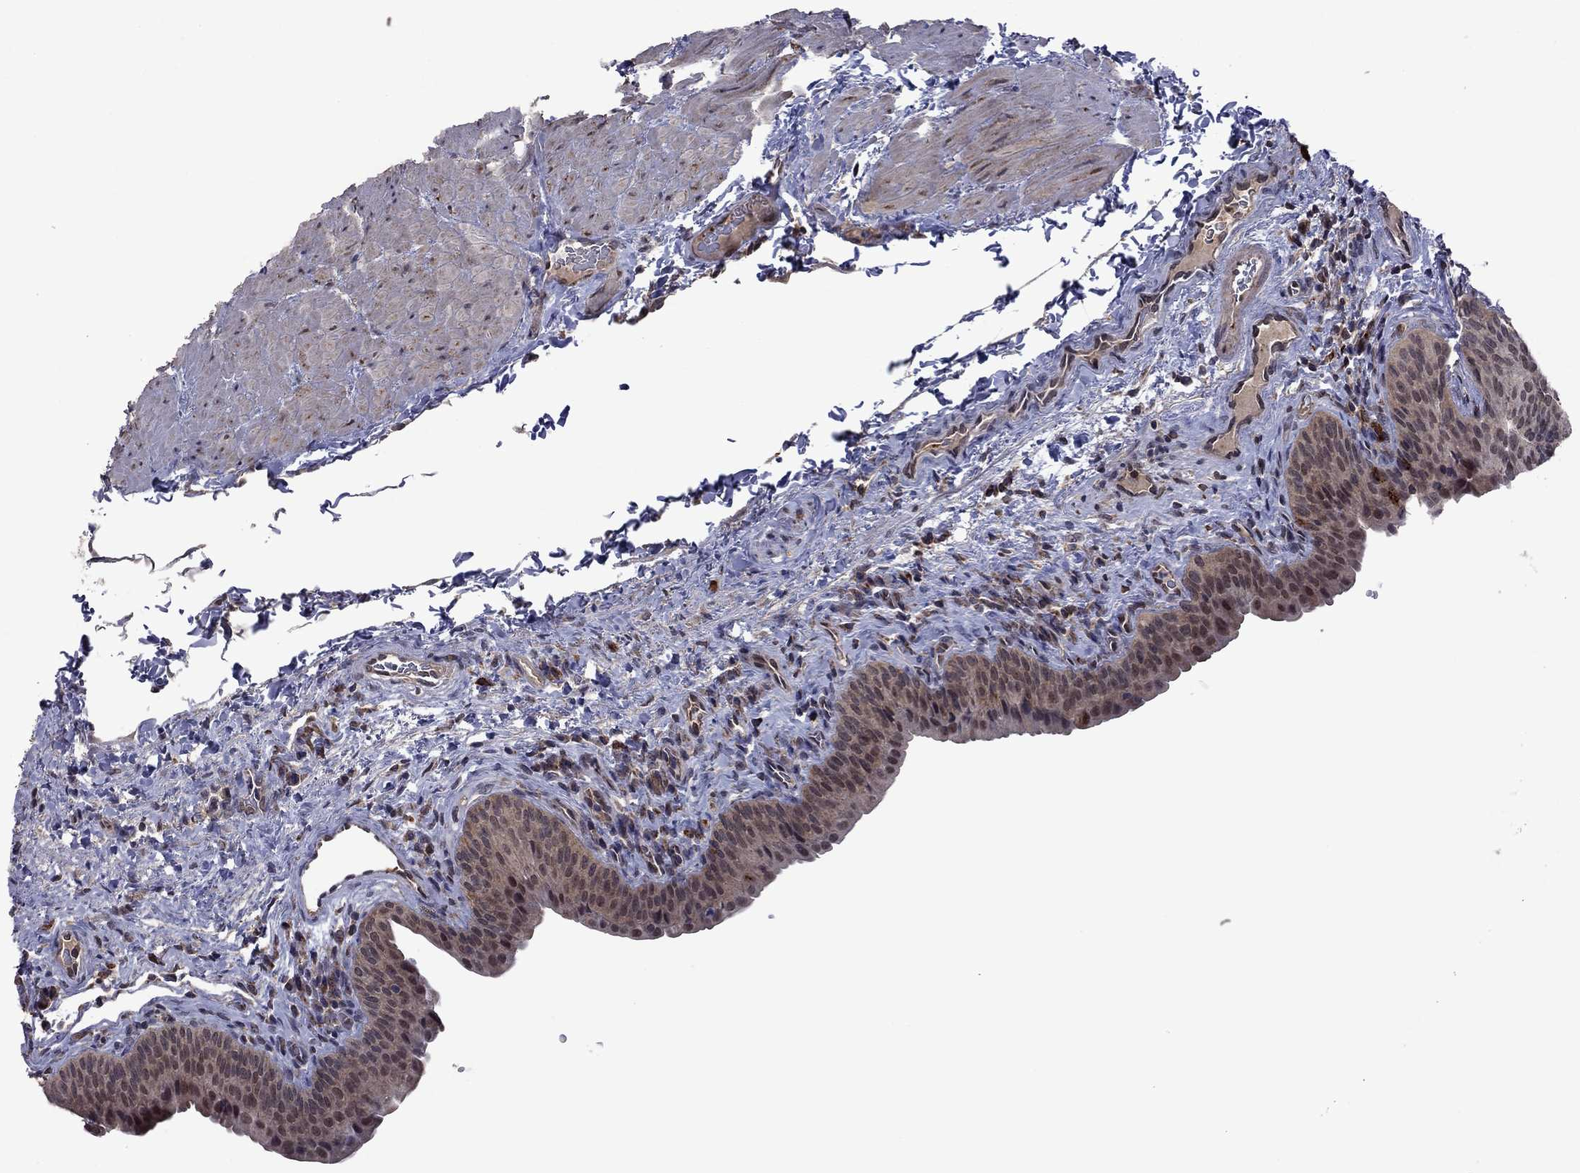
{"staining": {"intensity": "moderate", "quantity": "<25%", "location": "cytoplasmic/membranous,nuclear"}, "tissue": "urinary bladder", "cell_type": "Urothelial cells", "image_type": "normal", "snomed": [{"axis": "morphology", "description": "Normal tissue, NOS"}, {"axis": "topography", "description": "Urinary bladder"}], "caption": "This micrograph shows normal urinary bladder stained with immunohistochemistry to label a protein in brown. The cytoplasmic/membranous,nuclear of urothelial cells show moderate positivity for the protein. Nuclei are counter-stained blue.", "gene": "GPAA1", "patient": {"sex": "male", "age": 66}}